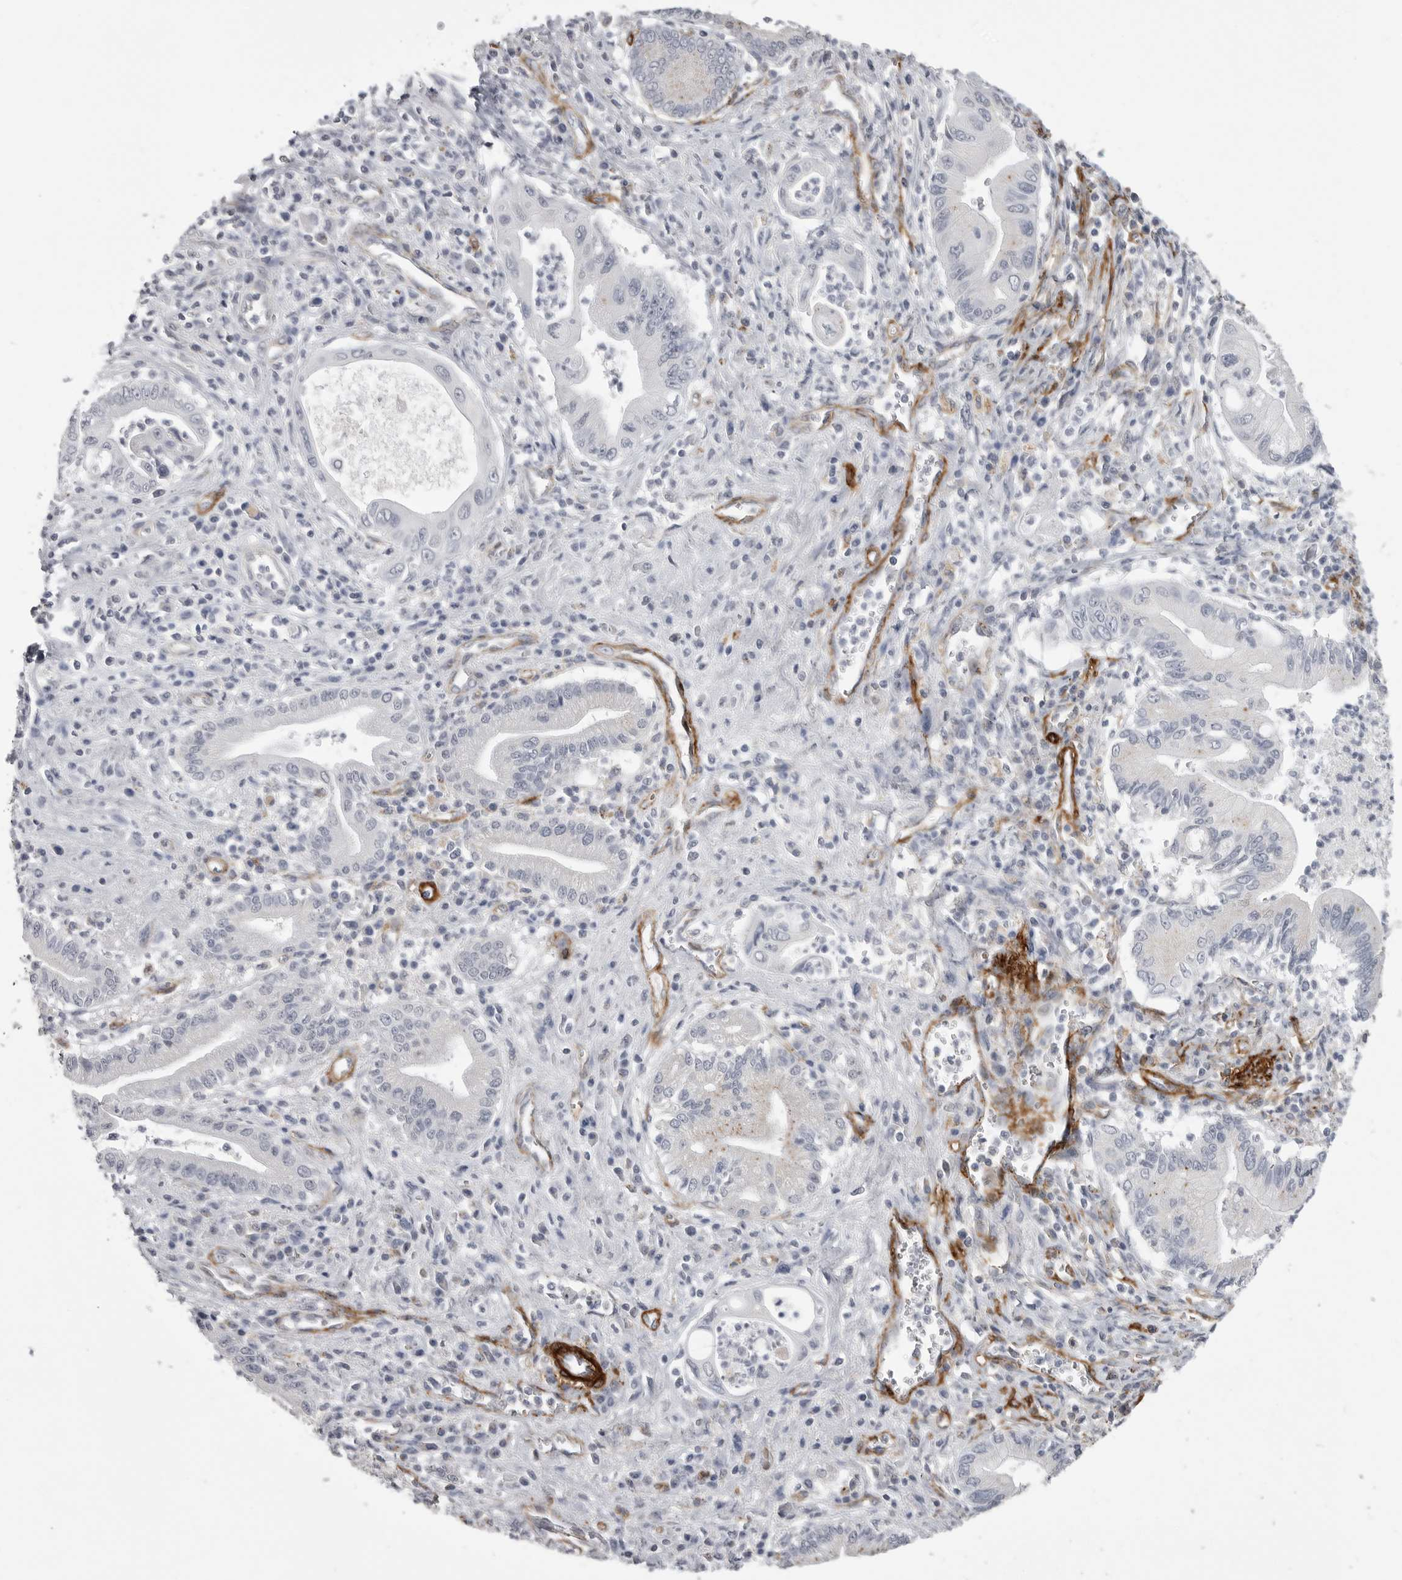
{"staining": {"intensity": "negative", "quantity": "none", "location": "none"}, "tissue": "pancreatic cancer", "cell_type": "Tumor cells", "image_type": "cancer", "snomed": [{"axis": "morphology", "description": "Adenocarcinoma, NOS"}, {"axis": "topography", "description": "Pancreas"}], "caption": "Immunohistochemical staining of pancreatic cancer (adenocarcinoma) reveals no significant positivity in tumor cells.", "gene": "AOC3", "patient": {"sex": "male", "age": 78}}